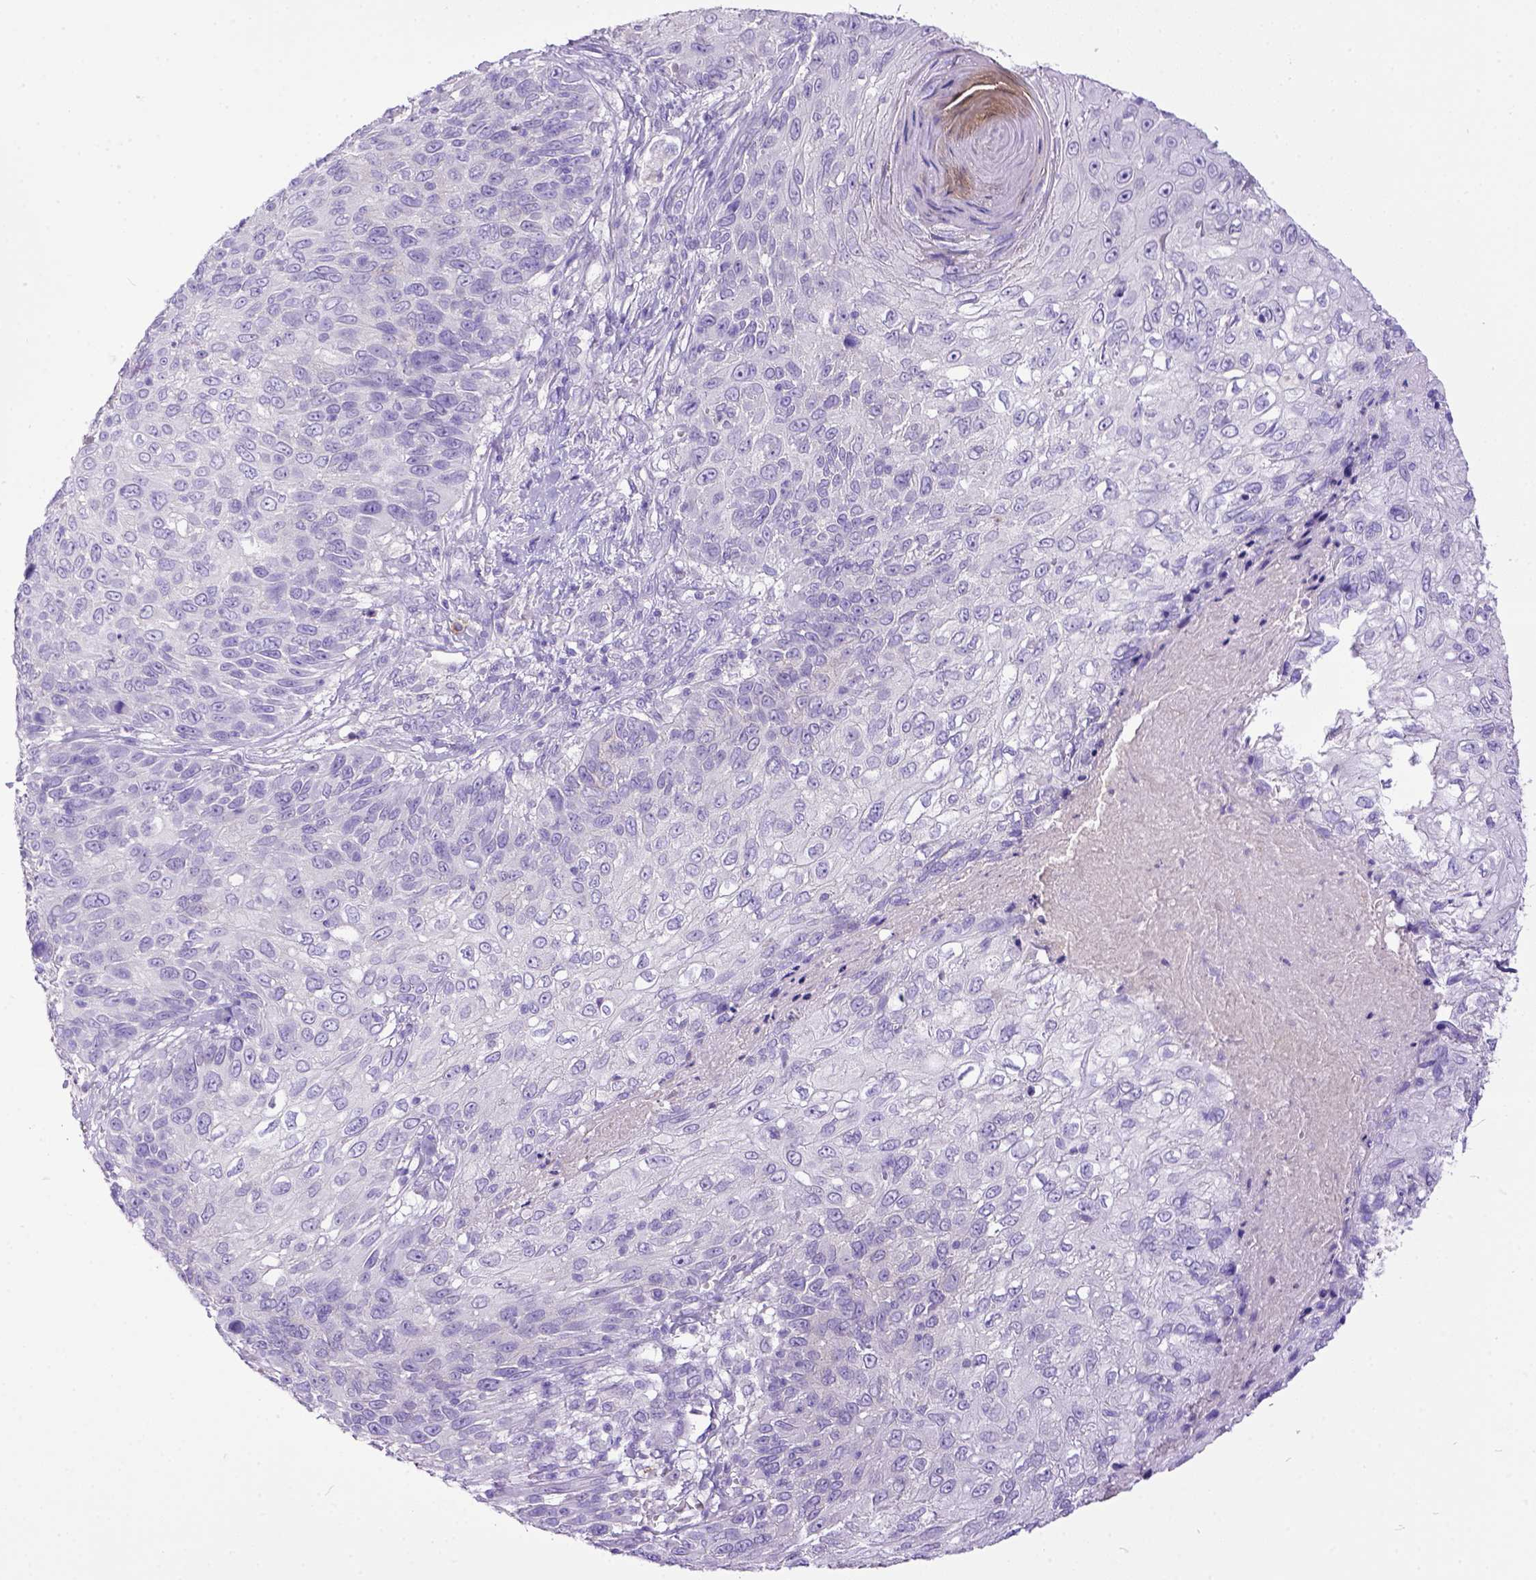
{"staining": {"intensity": "negative", "quantity": "none", "location": "none"}, "tissue": "skin cancer", "cell_type": "Tumor cells", "image_type": "cancer", "snomed": [{"axis": "morphology", "description": "Squamous cell carcinoma, NOS"}, {"axis": "topography", "description": "Skin"}], "caption": "Tumor cells show no significant protein positivity in skin cancer. Nuclei are stained in blue.", "gene": "KIT", "patient": {"sex": "male", "age": 92}}